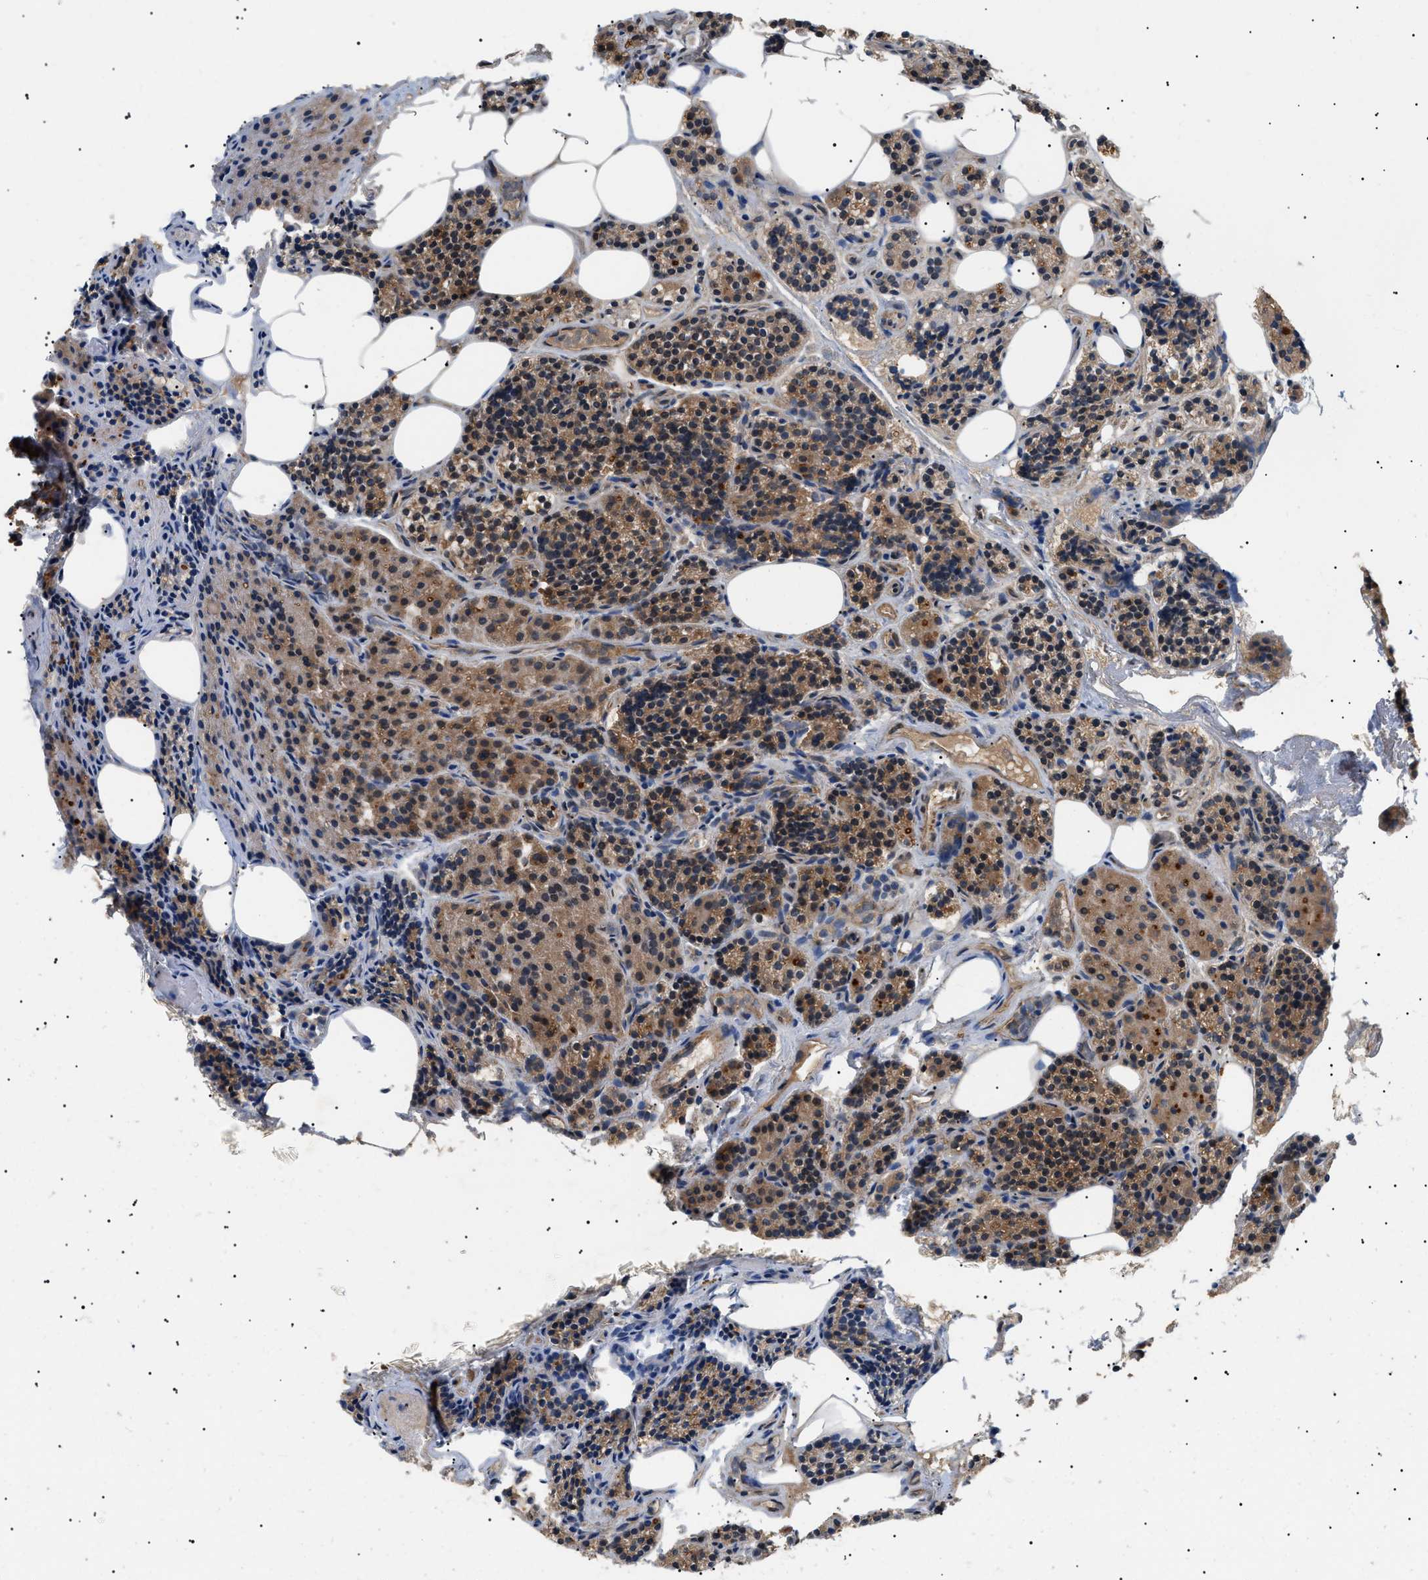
{"staining": {"intensity": "moderate", "quantity": ">75%", "location": "cytoplasmic/membranous"}, "tissue": "parathyroid gland", "cell_type": "Glandular cells", "image_type": "normal", "snomed": [{"axis": "morphology", "description": "Normal tissue, NOS"}, {"axis": "morphology", "description": "Adenoma, NOS"}, {"axis": "topography", "description": "Parathyroid gland"}], "caption": "DAB immunohistochemical staining of normal human parathyroid gland demonstrates moderate cytoplasmic/membranous protein positivity in about >75% of glandular cells.", "gene": "PPM1B", "patient": {"sex": "female", "age": 74}}